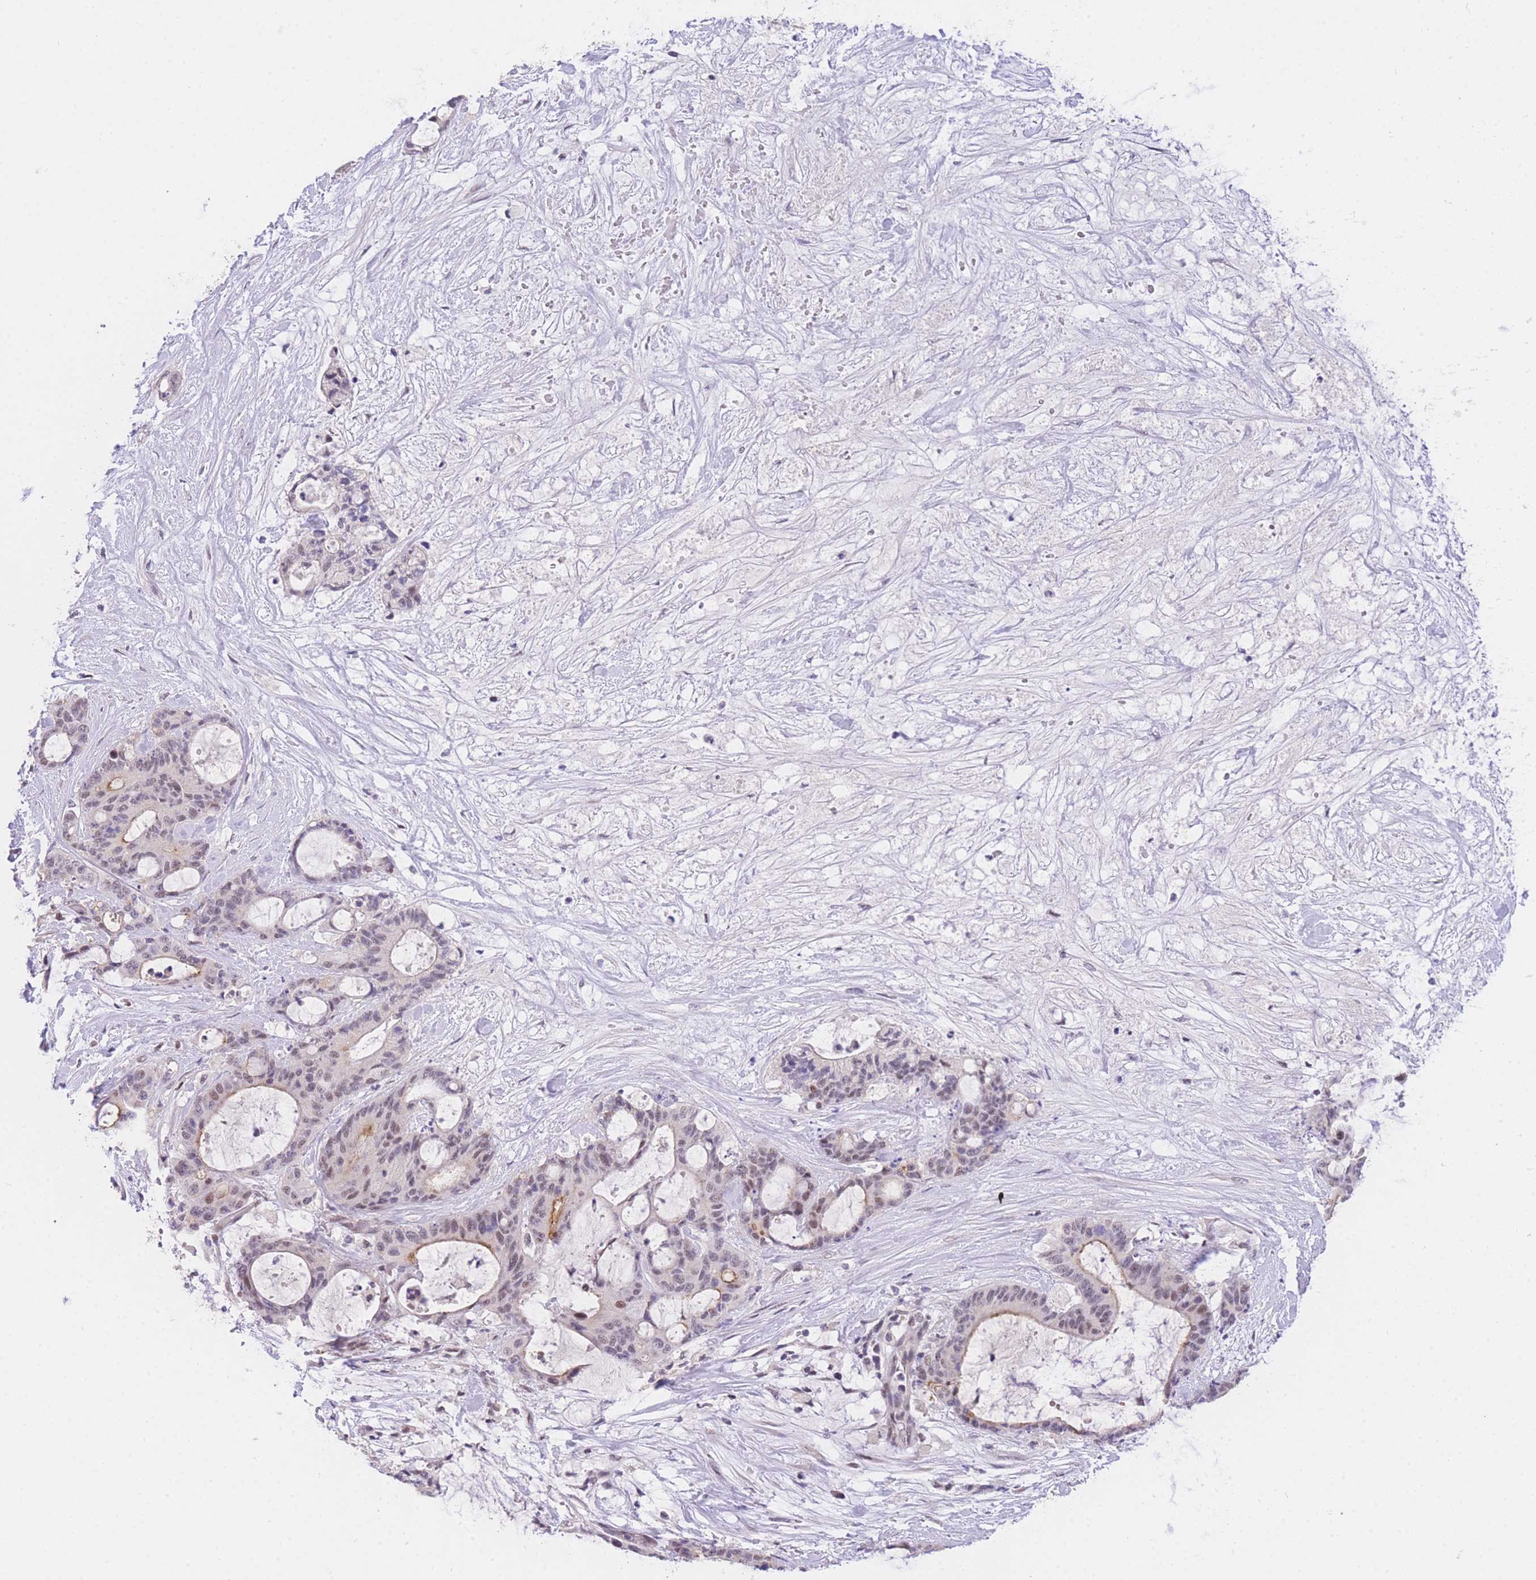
{"staining": {"intensity": "weak", "quantity": "<25%", "location": "nuclear"}, "tissue": "liver cancer", "cell_type": "Tumor cells", "image_type": "cancer", "snomed": [{"axis": "morphology", "description": "Normal tissue, NOS"}, {"axis": "morphology", "description": "Cholangiocarcinoma"}, {"axis": "topography", "description": "Liver"}, {"axis": "topography", "description": "Peripheral nerve tissue"}], "caption": "Immunohistochemistry image of neoplastic tissue: cholangiocarcinoma (liver) stained with DAB demonstrates no significant protein positivity in tumor cells.", "gene": "SLC35F2", "patient": {"sex": "female", "age": 73}}